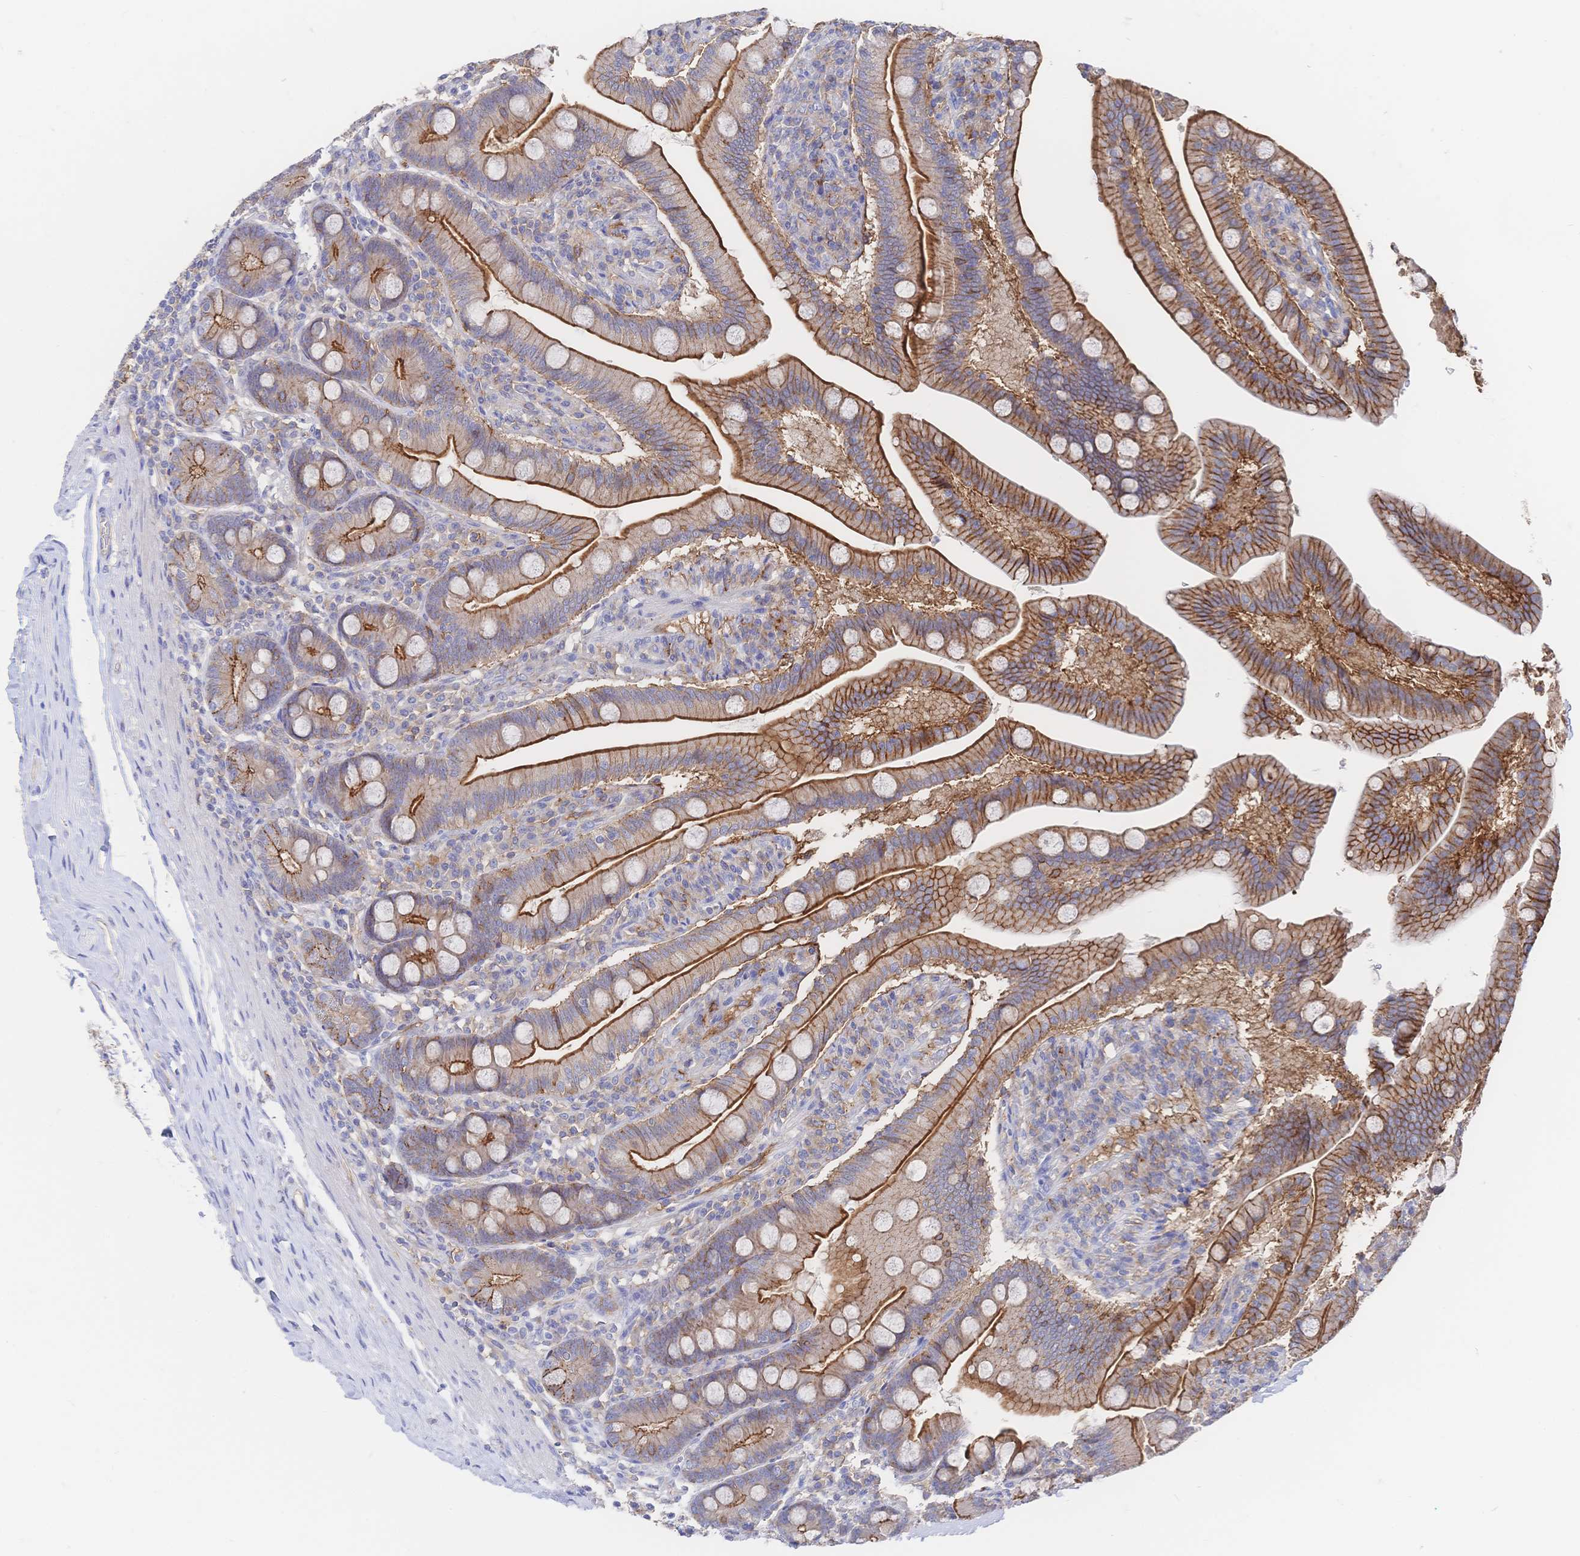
{"staining": {"intensity": "strong", "quantity": ">75%", "location": "cytoplasmic/membranous"}, "tissue": "duodenum", "cell_type": "Glandular cells", "image_type": "normal", "snomed": [{"axis": "morphology", "description": "Normal tissue, NOS"}, {"axis": "topography", "description": "Duodenum"}], "caption": "Immunohistochemistry (IHC) image of benign duodenum: human duodenum stained using immunohistochemistry exhibits high levels of strong protein expression localized specifically in the cytoplasmic/membranous of glandular cells, appearing as a cytoplasmic/membranous brown color.", "gene": "F11R", "patient": {"sex": "female", "age": 67}}